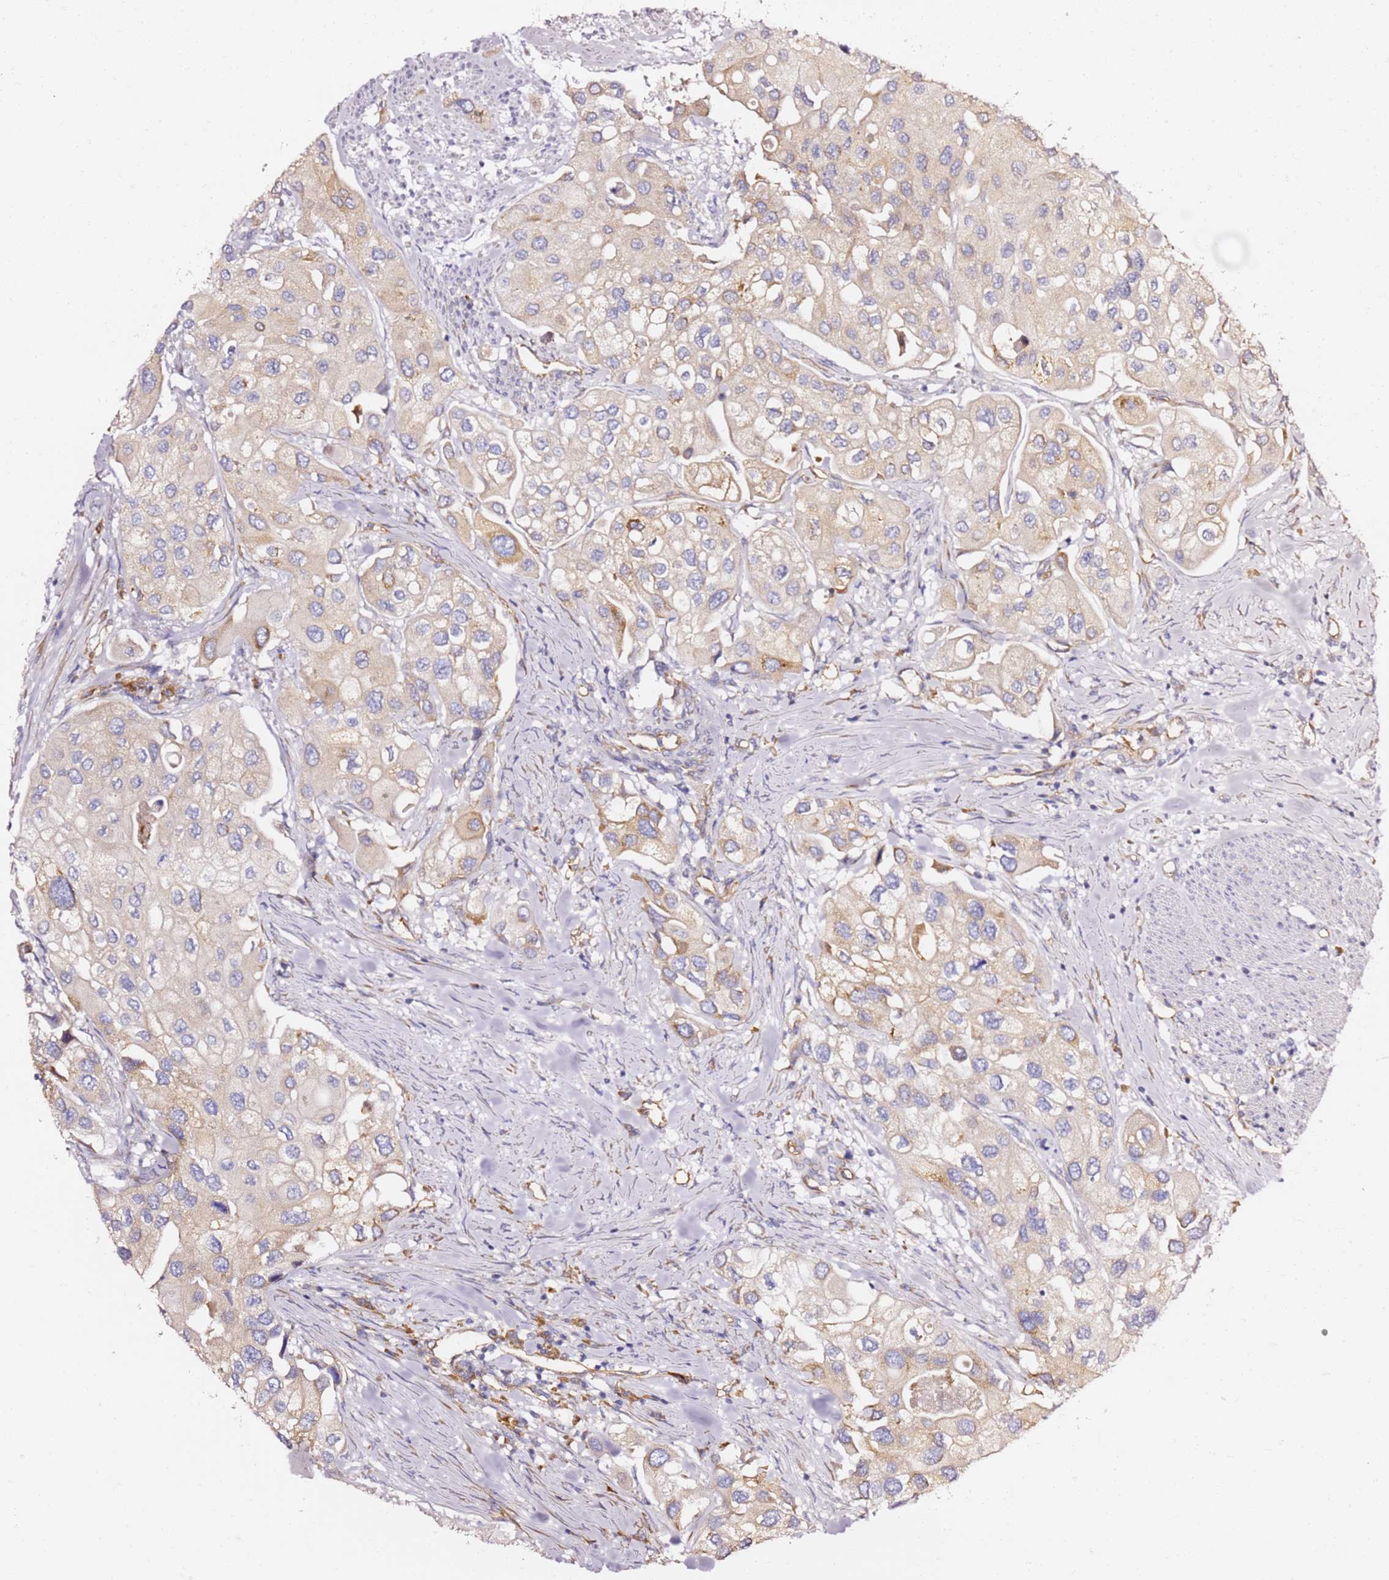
{"staining": {"intensity": "moderate", "quantity": "<25%", "location": "cytoplasmic/membranous"}, "tissue": "urothelial cancer", "cell_type": "Tumor cells", "image_type": "cancer", "snomed": [{"axis": "morphology", "description": "Urothelial carcinoma, High grade"}, {"axis": "topography", "description": "Urinary bladder"}], "caption": "Immunohistochemical staining of human urothelial cancer exhibits moderate cytoplasmic/membranous protein positivity in about <25% of tumor cells. (DAB IHC with brightfield microscopy, high magnification).", "gene": "KIF7", "patient": {"sex": "male", "age": 64}}